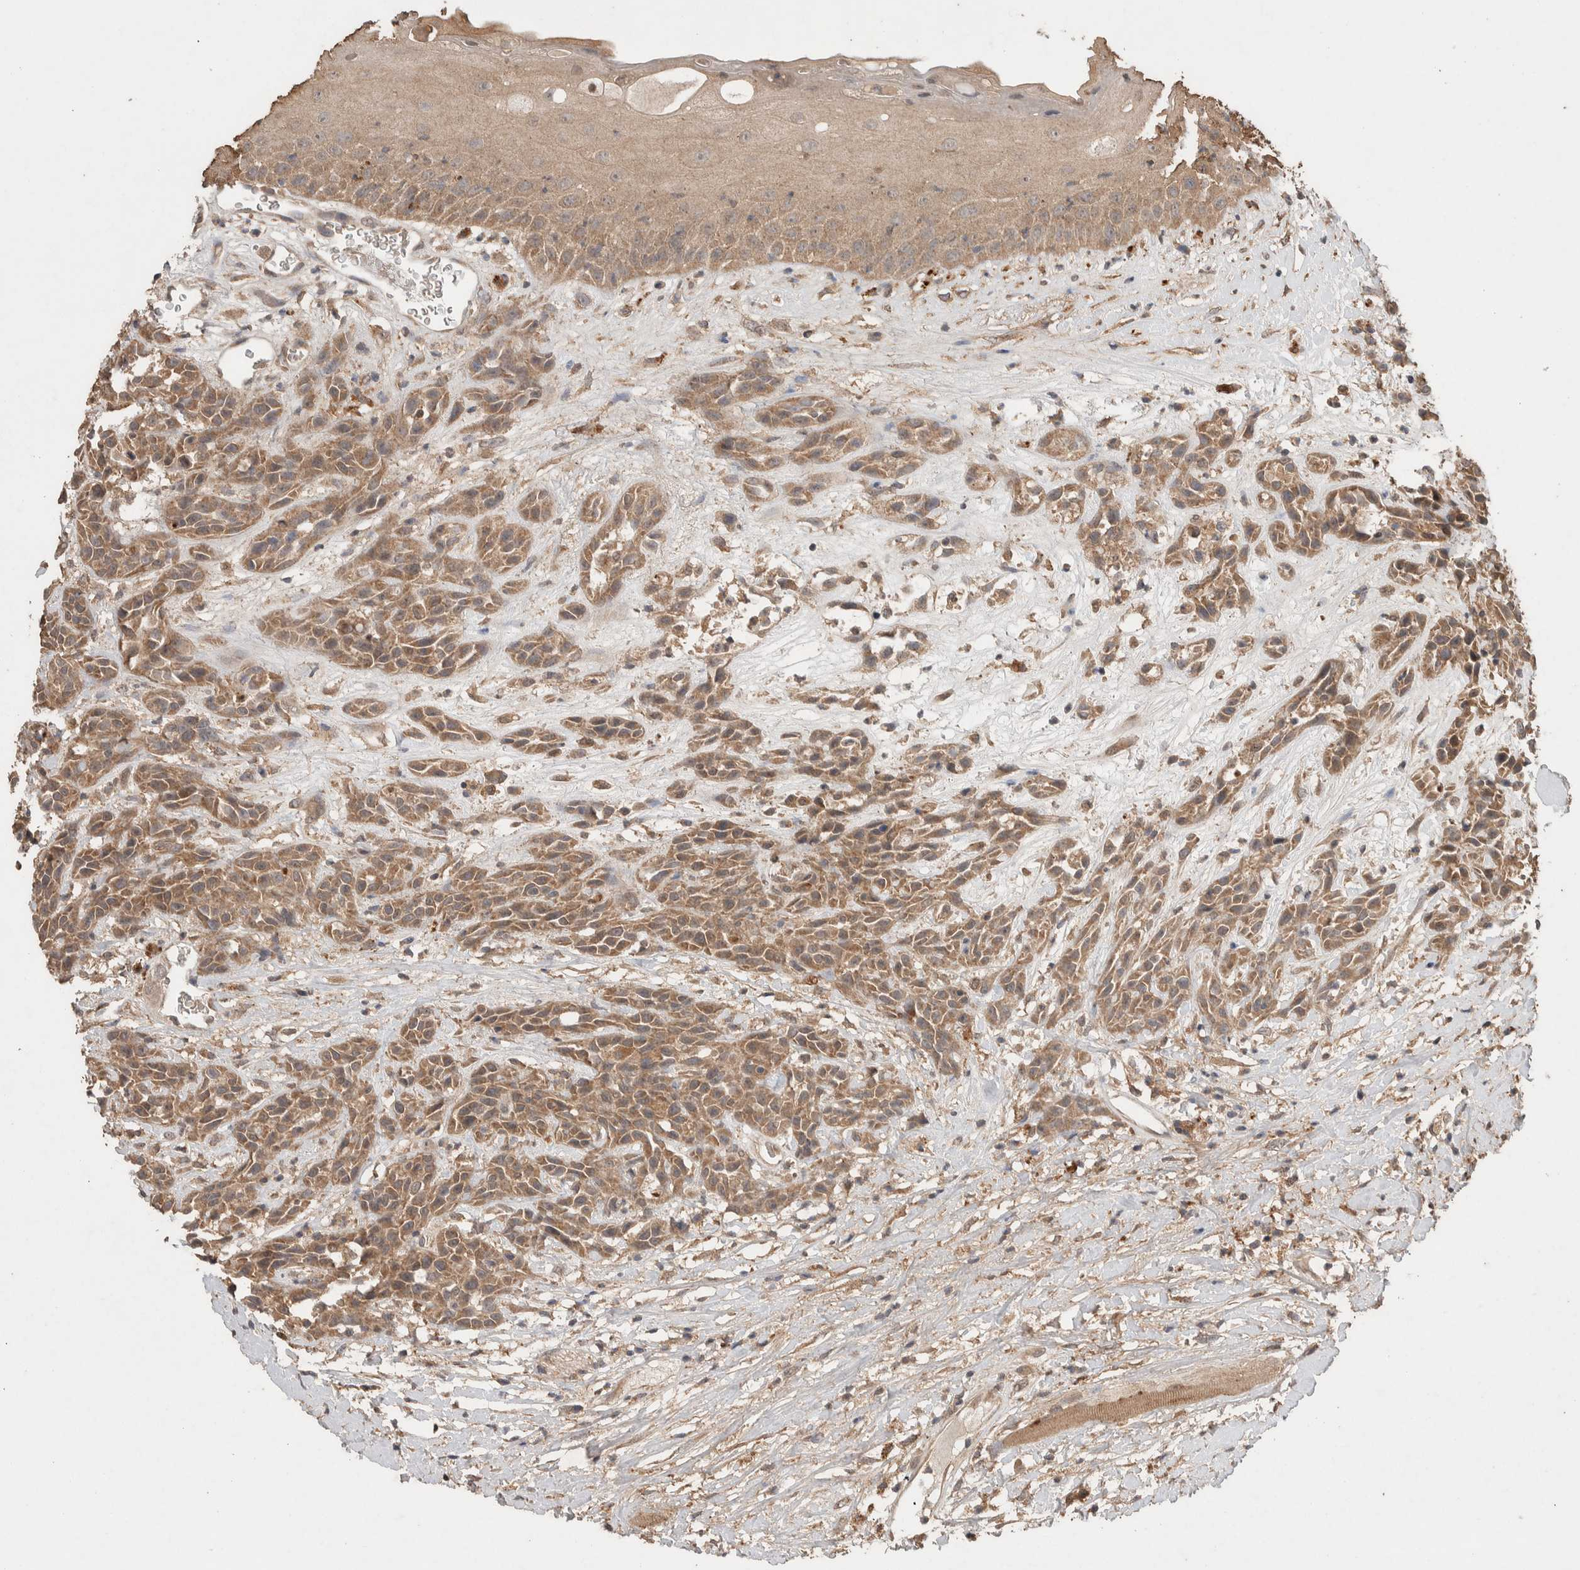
{"staining": {"intensity": "moderate", "quantity": ">75%", "location": "cytoplasmic/membranous"}, "tissue": "head and neck cancer", "cell_type": "Tumor cells", "image_type": "cancer", "snomed": [{"axis": "morphology", "description": "Normal tissue, NOS"}, {"axis": "morphology", "description": "Squamous cell carcinoma, NOS"}, {"axis": "topography", "description": "Cartilage tissue"}, {"axis": "topography", "description": "Head-Neck"}], "caption": "Human squamous cell carcinoma (head and neck) stained with a protein marker reveals moderate staining in tumor cells.", "gene": "KCNJ5", "patient": {"sex": "male", "age": 62}}